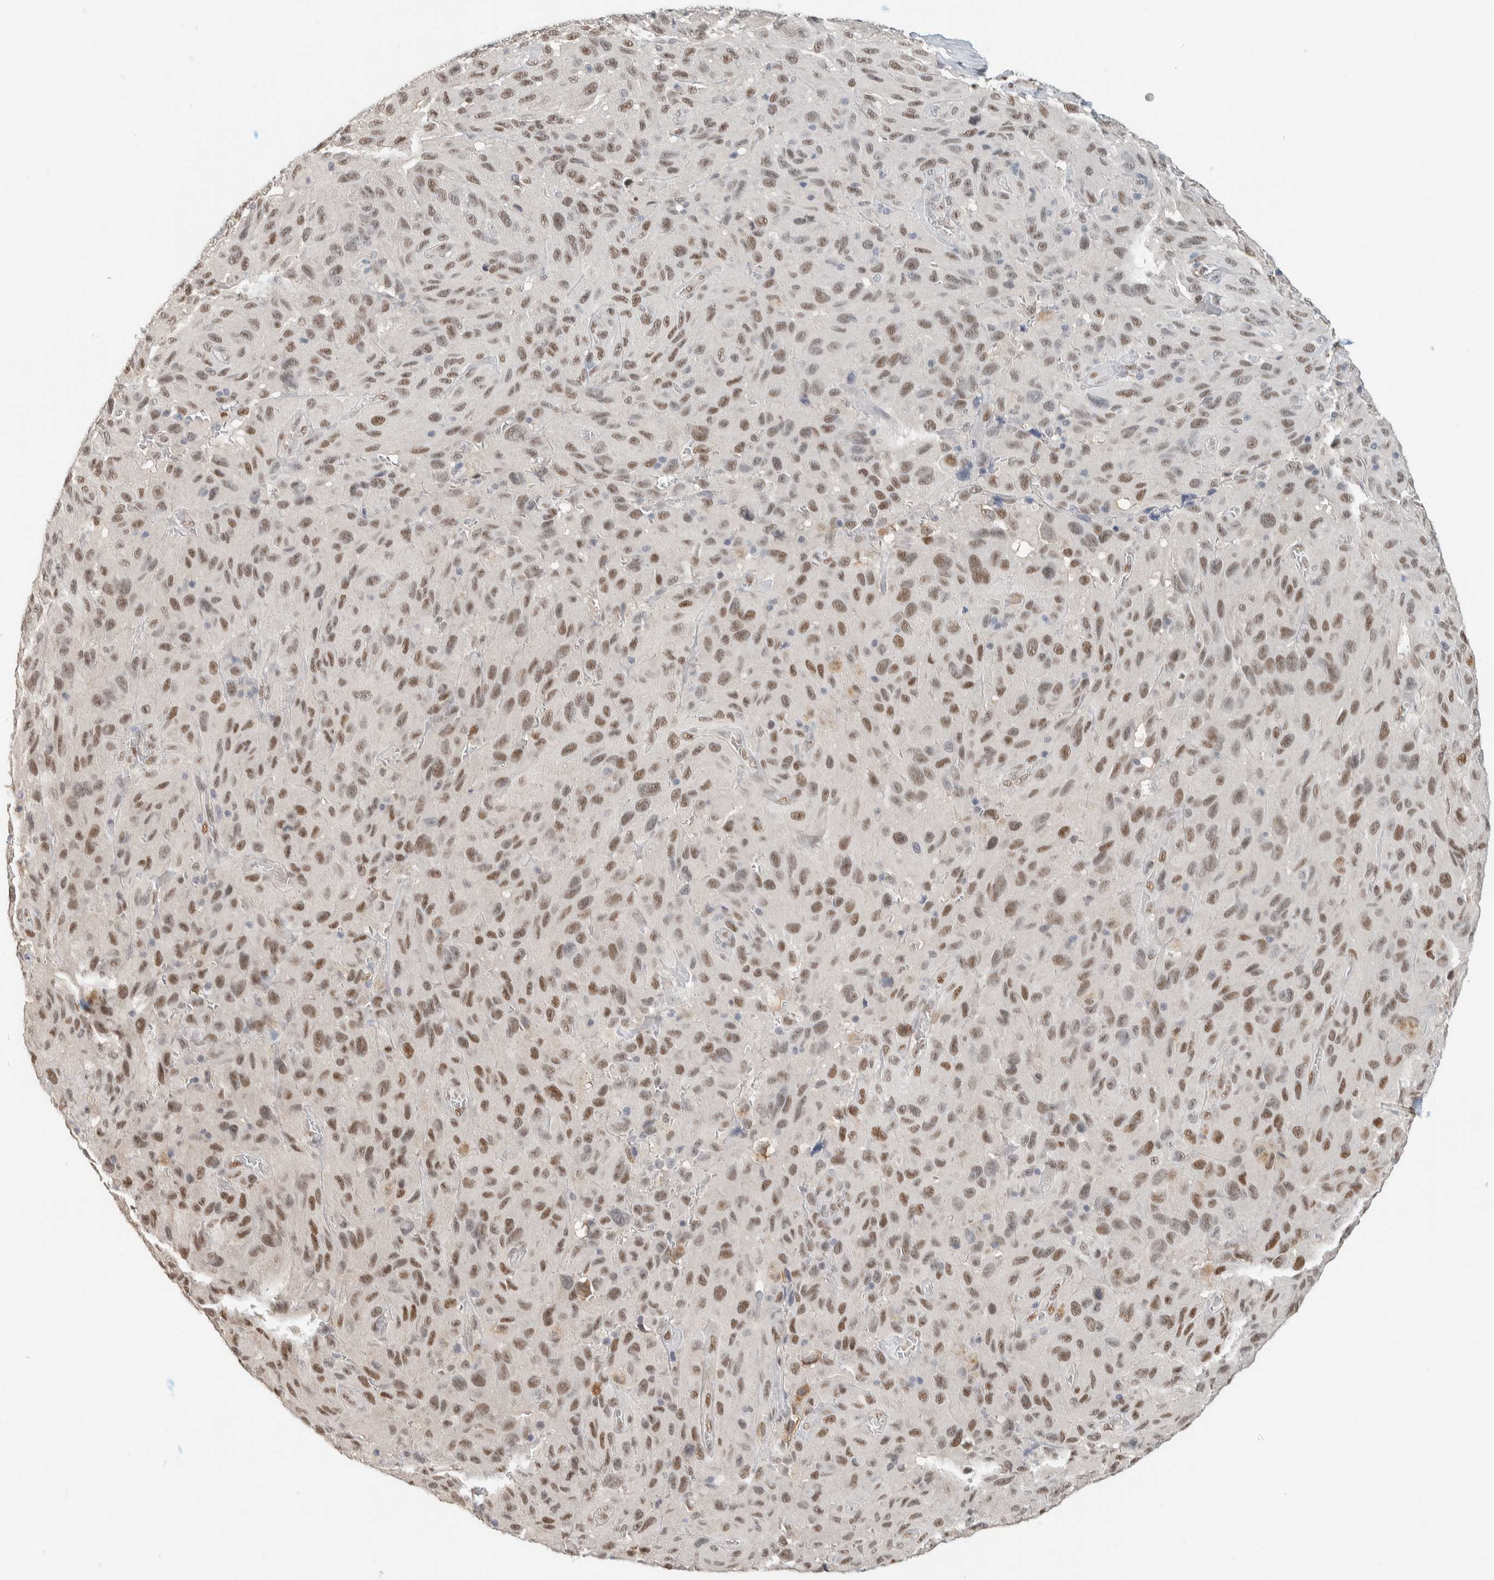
{"staining": {"intensity": "moderate", "quantity": ">75%", "location": "nuclear"}, "tissue": "melanoma", "cell_type": "Tumor cells", "image_type": "cancer", "snomed": [{"axis": "morphology", "description": "Malignant melanoma, NOS"}, {"axis": "topography", "description": "Skin"}], "caption": "A brown stain shows moderate nuclear staining of a protein in human melanoma tumor cells.", "gene": "PUS7", "patient": {"sex": "male", "age": 66}}